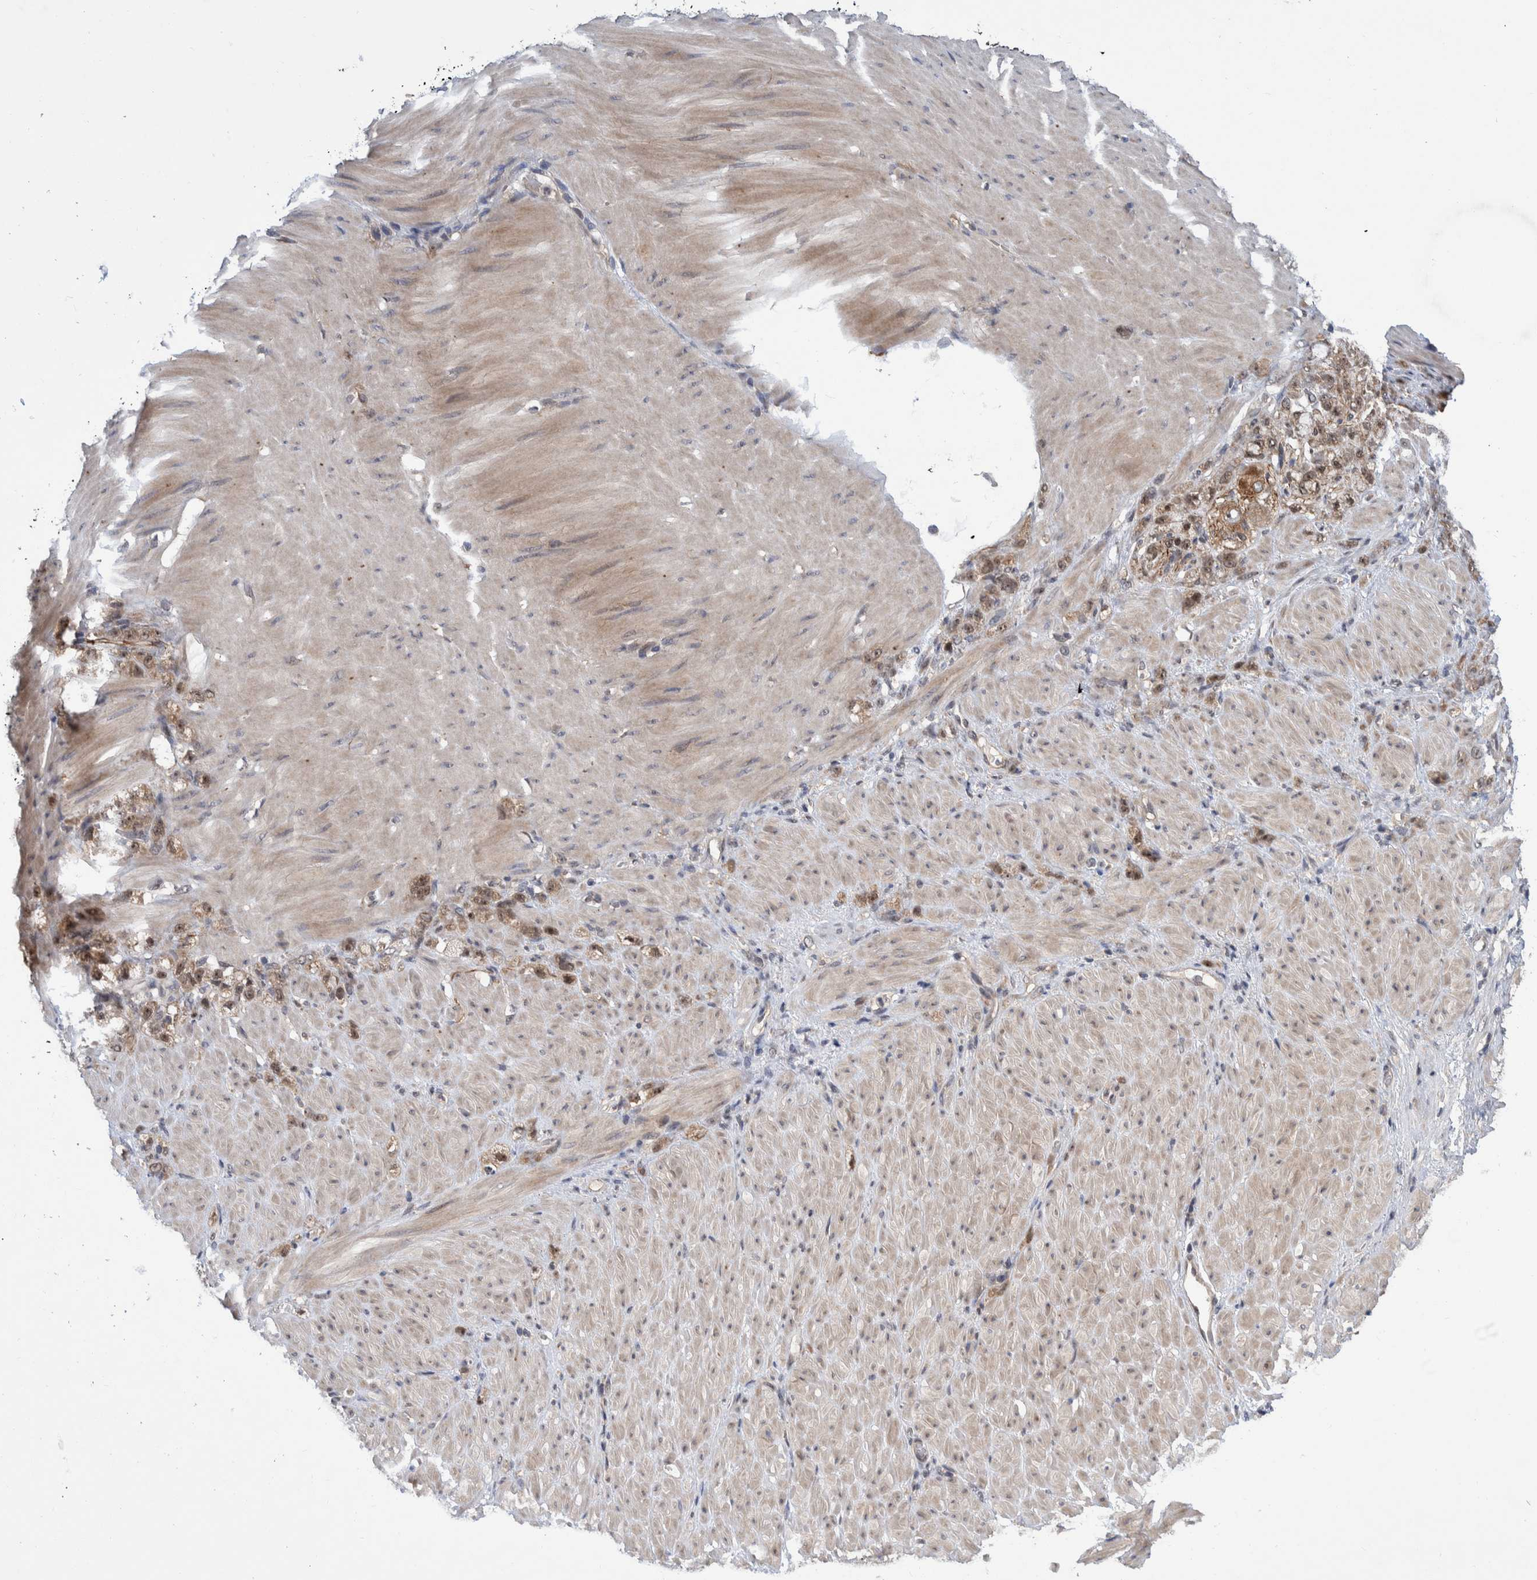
{"staining": {"intensity": "moderate", "quantity": ">75%", "location": "cytoplasmic/membranous"}, "tissue": "stomach cancer", "cell_type": "Tumor cells", "image_type": "cancer", "snomed": [{"axis": "morphology", "description": "Normal tissue, NOS"}, {"axis": "morphology", "description": "Adenocarcinoma, NOS"}, {"axis": "topography", "description": "Stomach"}], "caption": "This is an image of IHC staining of stomach adenocarcinoma, which shows moderate expression in the cytoplasmic/membranous of tumor cells.", "gene": "PLPBP", "patient": {"sex": "male", "age": 82}}